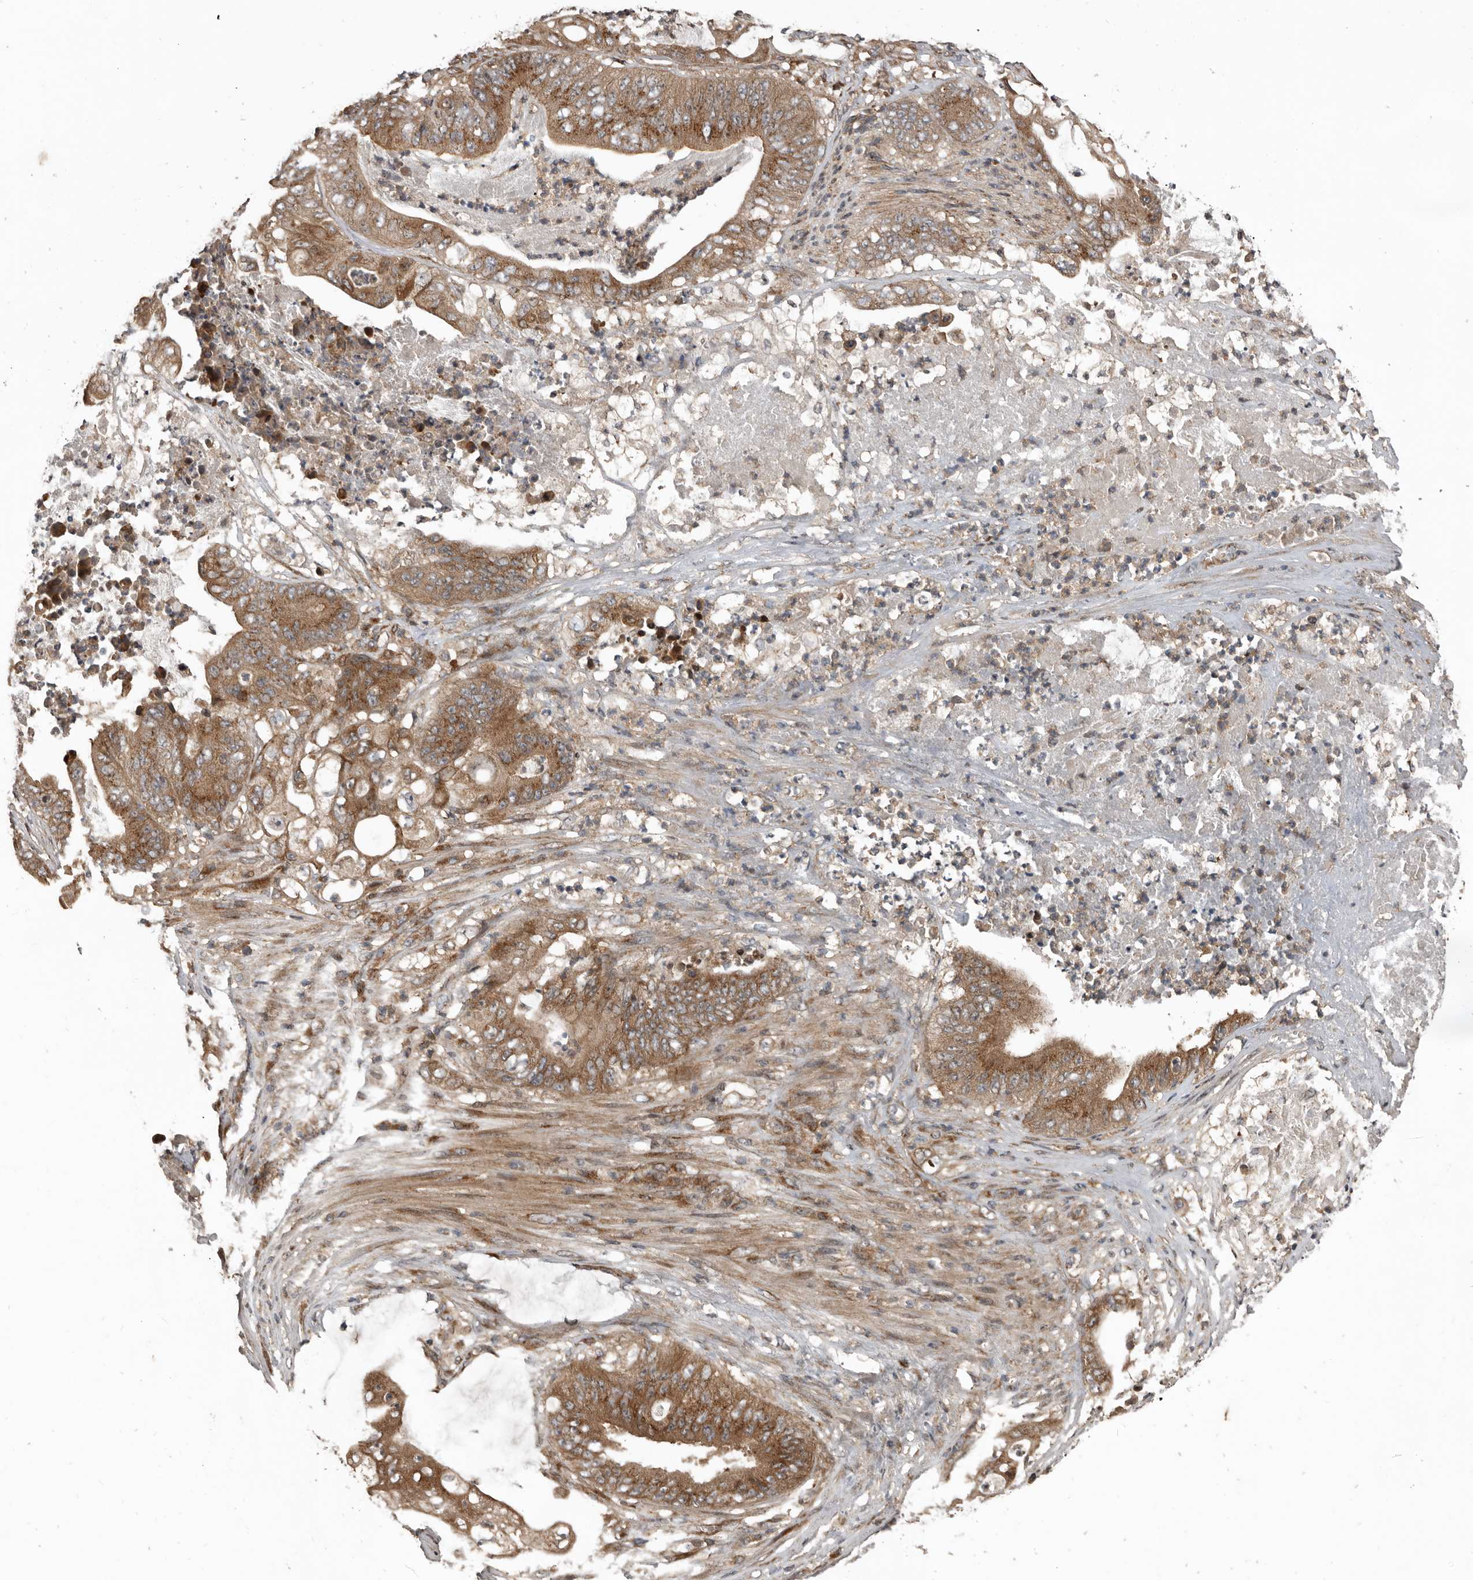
{"staining": {"intensity": "moderate", "quantity": ">75%", "location": "cytoplasmic/membranous"}, "tissue": "stomach cancer", "cell_type": "Tumor cells", "image_type": "cancer", "snomed": [{"axis": "morphology", "description": "Adenocarcinoma, NOS"}, {"axis": "topography", "description": "Stomach"}], "caption": "There is medium levels of moderate cytoplasmic/membranous expression in tumor cells of adenocarcinoma (stomach), as demonstrated by immunohistochemical staining (brown color).", "gene": "CCDC190", "patient": {"sex": "female", "age": 73}}